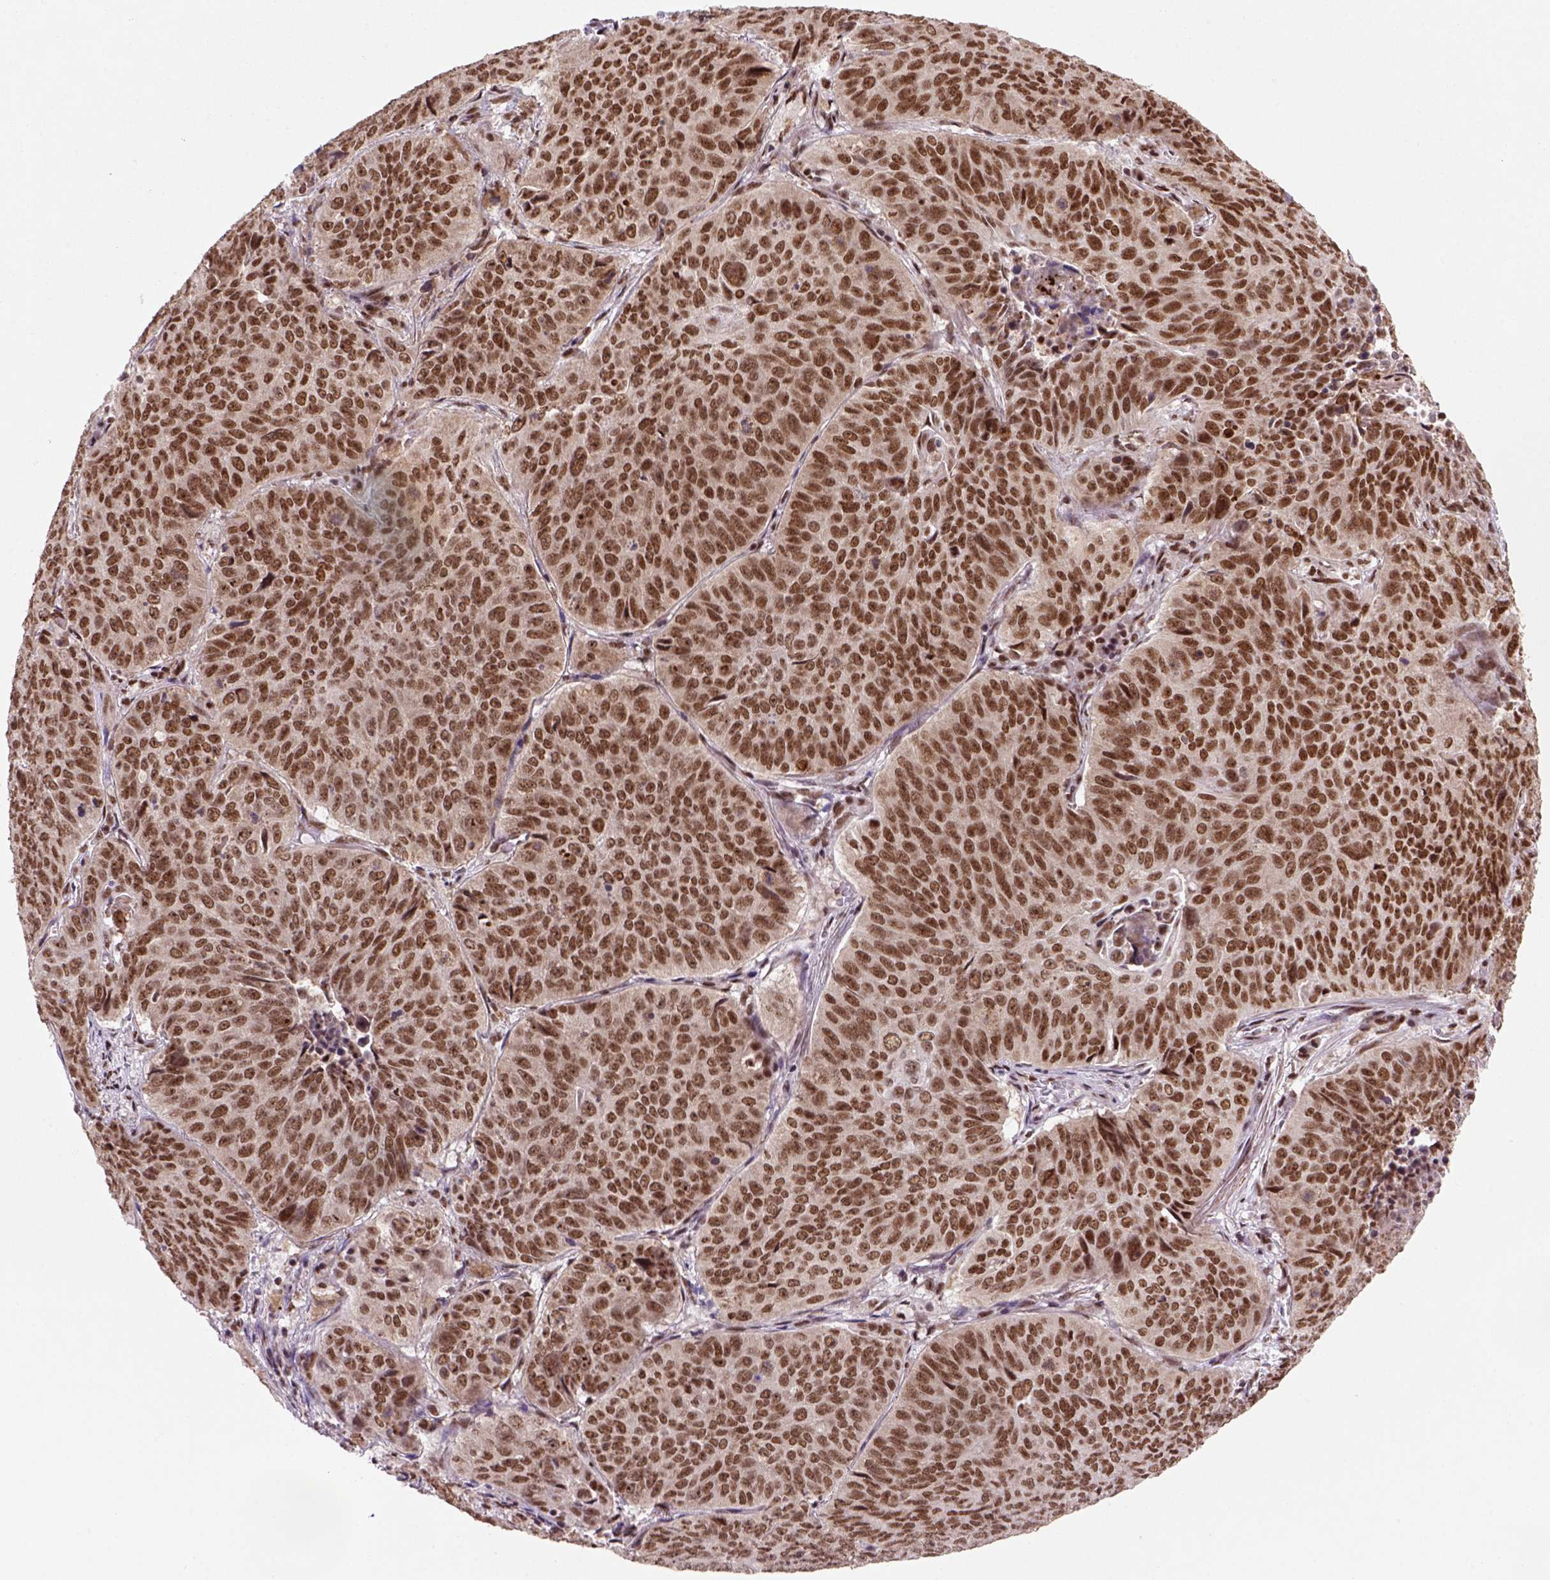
{"staining": {"intensity": "moderate", "quantity": ">75%", "location": "nuclear"}, "tissue": "lung cancer", "cell_type": "Tumor cells", "image_type": "cancer", "snomed": [{"axis": "morphology", "description": "Normal tissue, NOS"}, {"axis": "morphology", "description": "Squamous cell carcinoma, NOS"}, {"axis": "topography", "description": "Bronchus"}, {"axis": "topography", "description": "Lung"}], "caption": "Squamous cell carcinoma (lung) stained with IHC demonstrates moderate nuclear expression in about >75% of tumor cells.", "gene": "NSMCE2", "patient": {"sex": "male", "age": 64}}